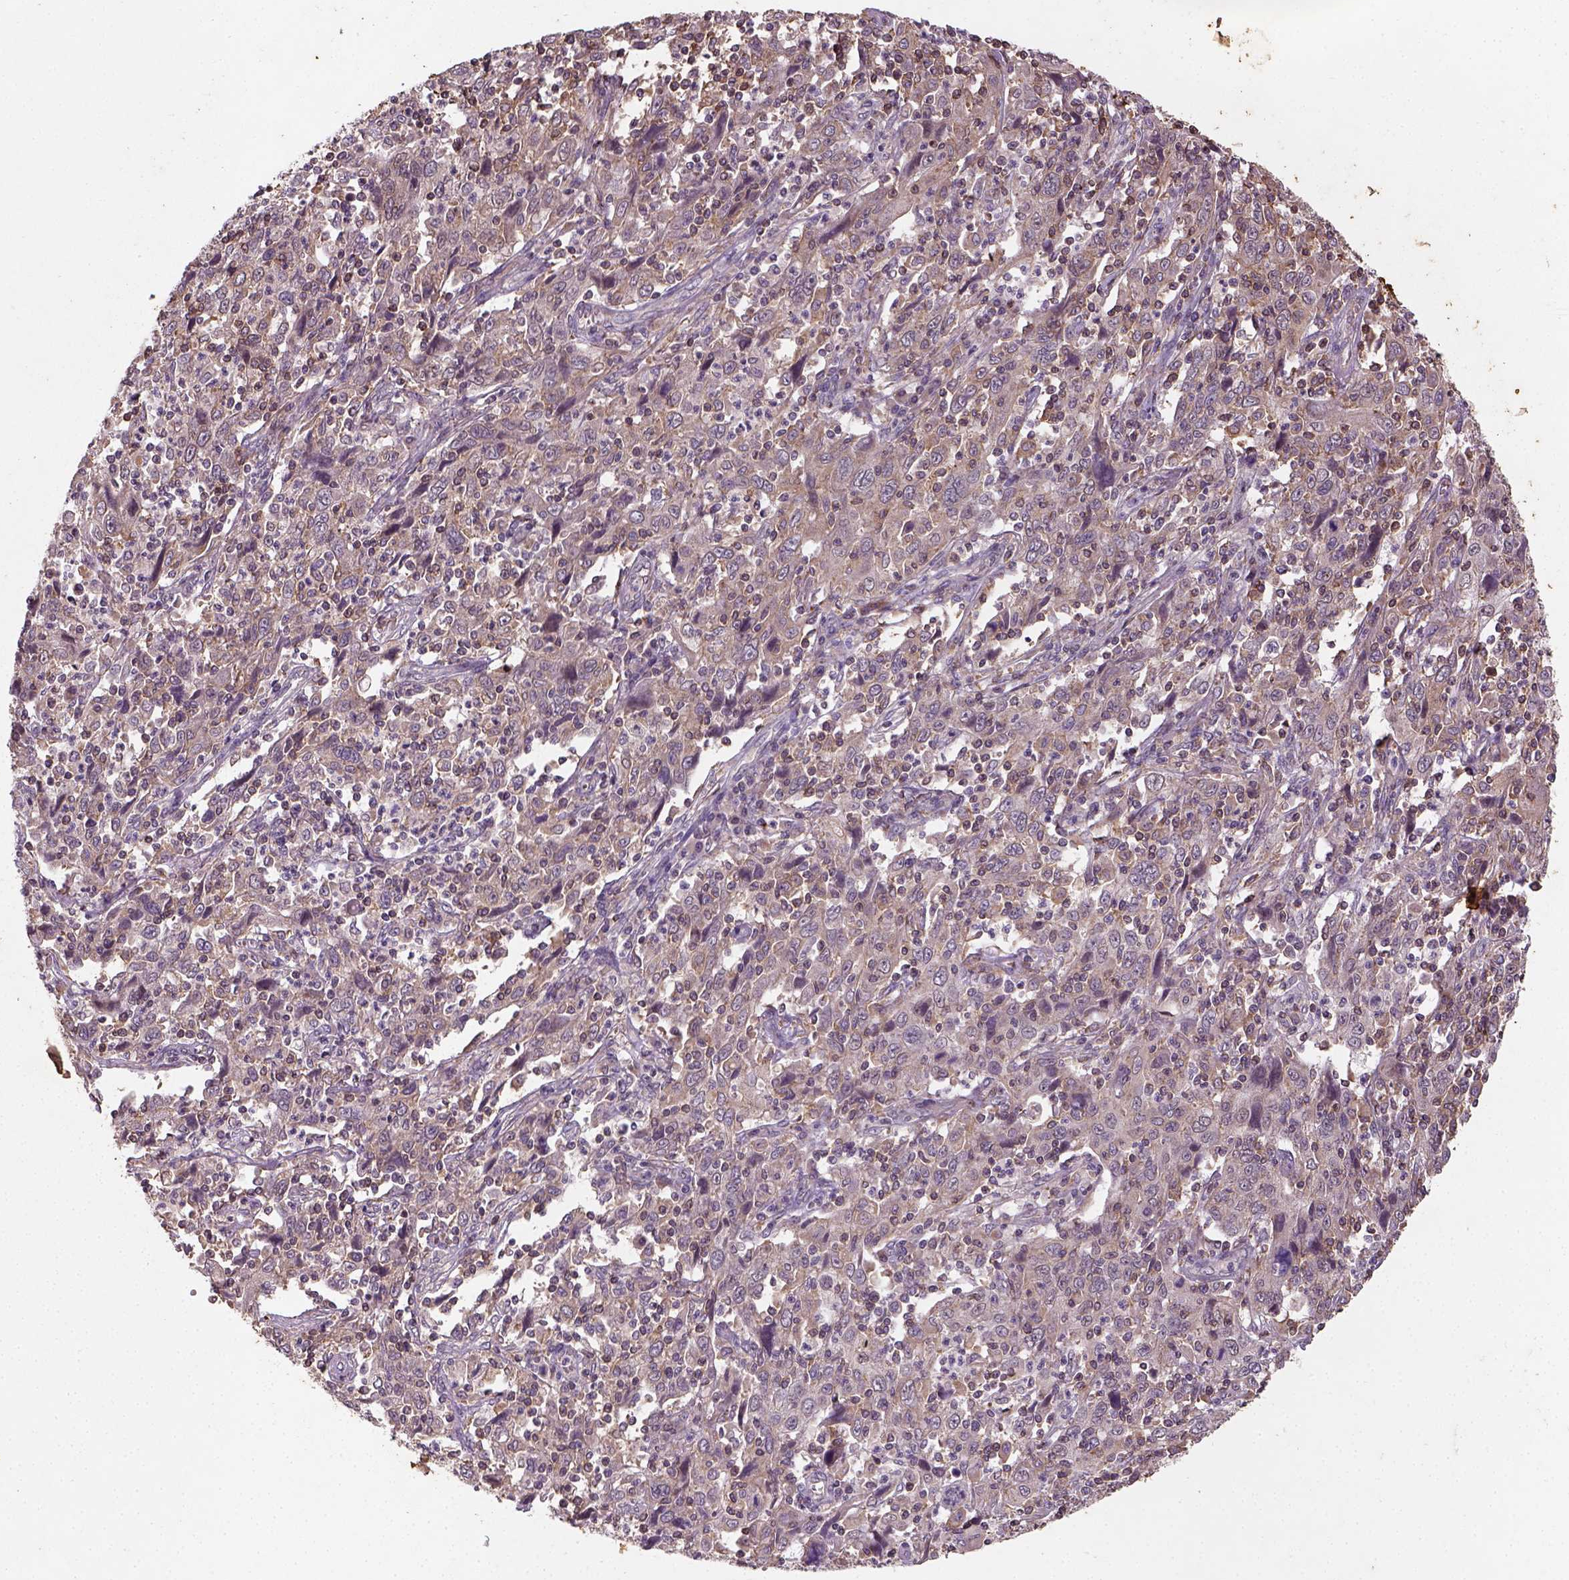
{"staining": {"intensity": "moderate", "quantity": "<25%", "location": "cytoplasmic/membranous"}, "tissue": "cervical cancer", "cell_type": "Tumor cells", "image_type": "cancer", "snomed": [{"axis": "morphology", "description": "Squamous cell carcinoma, NOS"}, {"axis": "topography", "description": "Cervix"}], "caption": "Immunohistochemical staining of human squamous cell carcinoma (cervical) exhibits moderate cytoplasmic/membranous protein staining in approximately <25% of tumor cells.", "gene": "CAMKK1", "patient": {"sex": "female", "age": 46}}